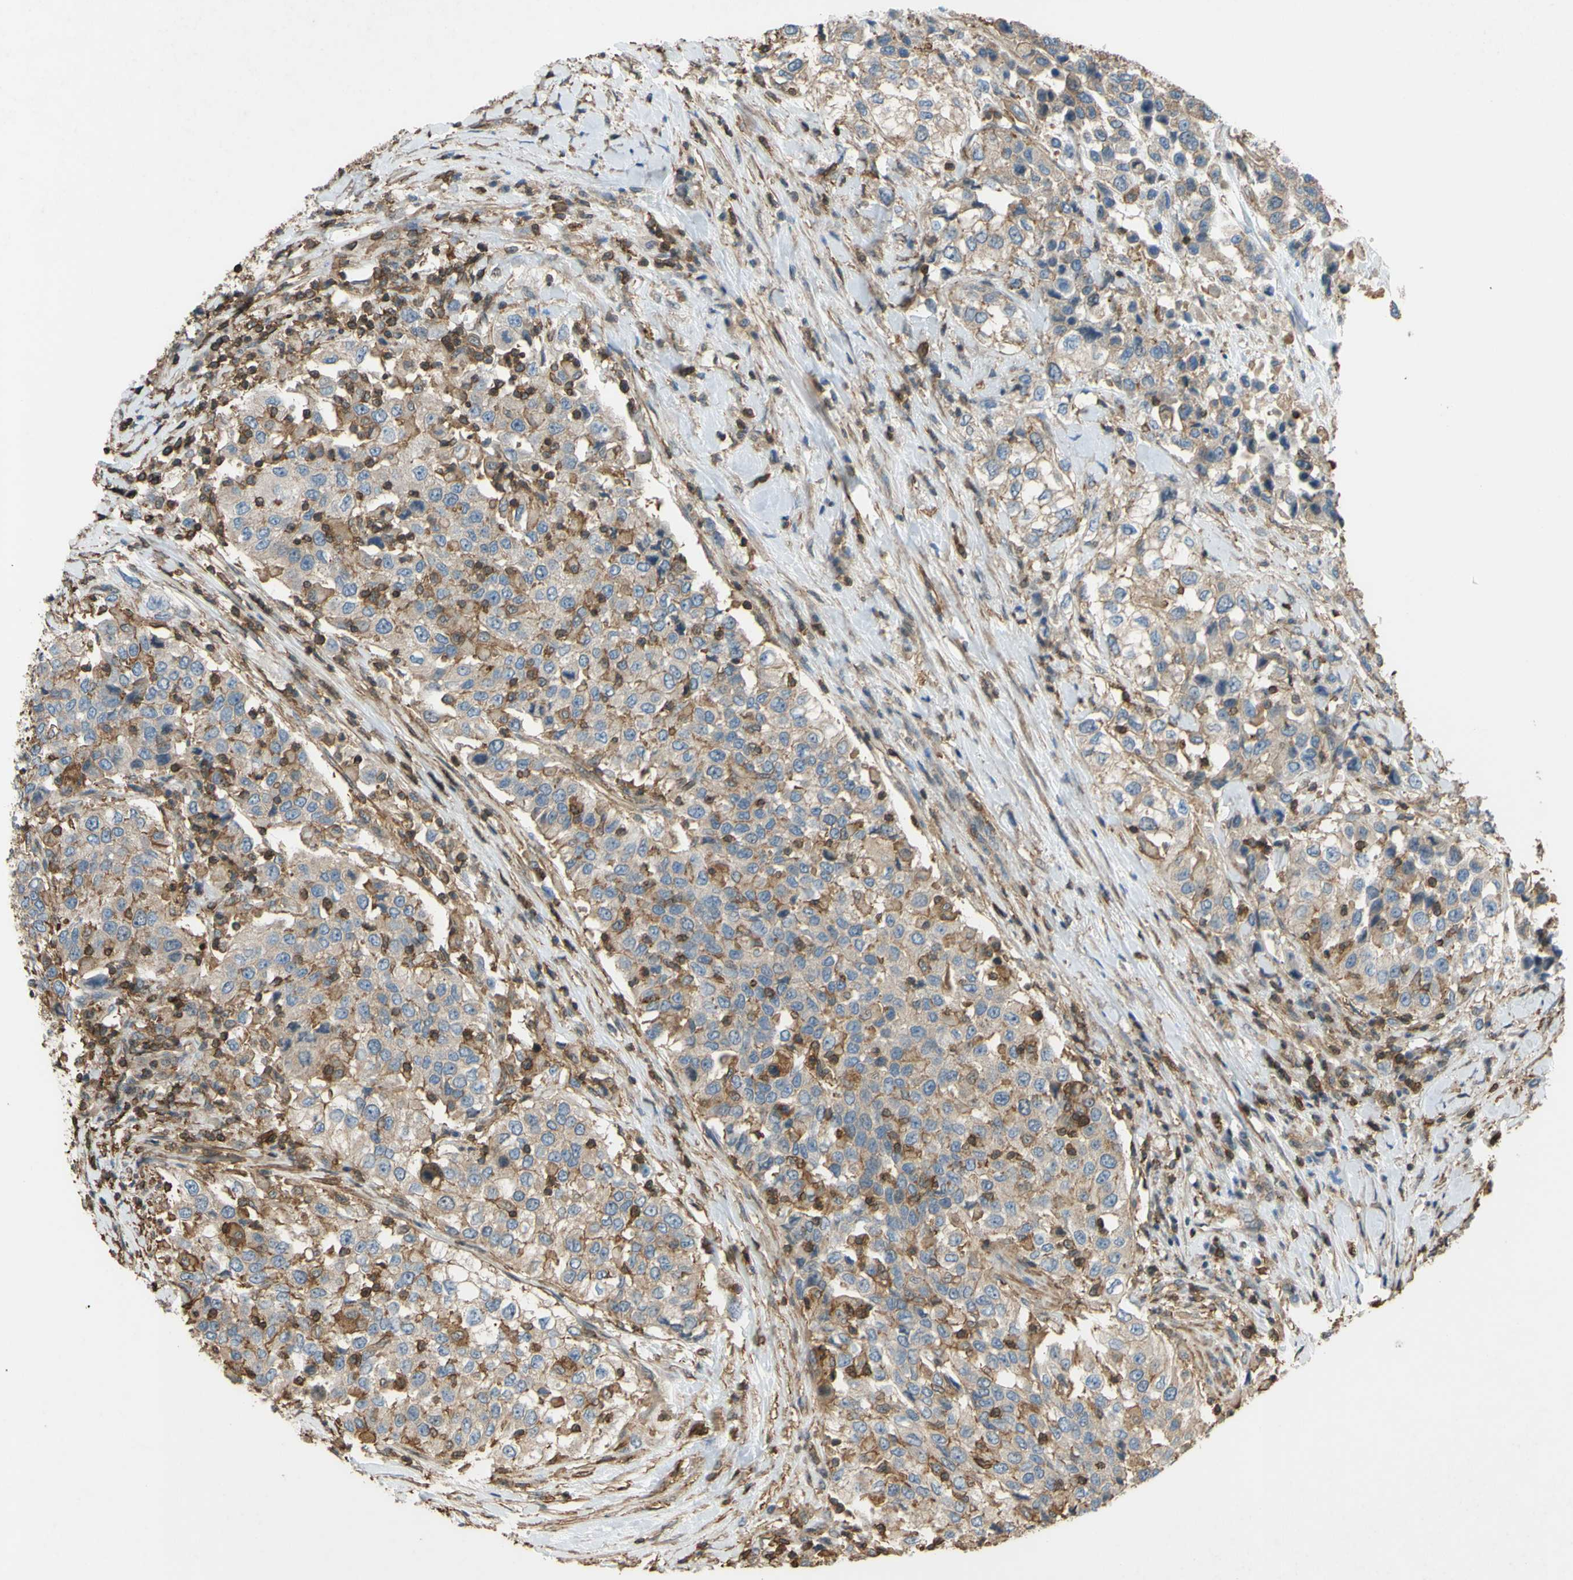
{"staining": {"intensity": "negative", "quantity": "none", "location": "none"}, "tissue": "urothelial cancer", "cell_type": "Tumor cells", "image_type": "cancer", "snomed": [{"axis": "morphology", "description": "Urothelial carcinoma, High grade"}, {"axis": "topography", "description": "Urinary bladder"}], "caption": "Immunohistochemical staining of human urothelial carcinoma (high-grade) shows no significant staining in tumor cells. (DAB (3,3'-diaminobenzidine) immunohistochemistry (IHC), high magnification).", "gene": "ADD3", "patient": {"sex": "female", "age": 80}}